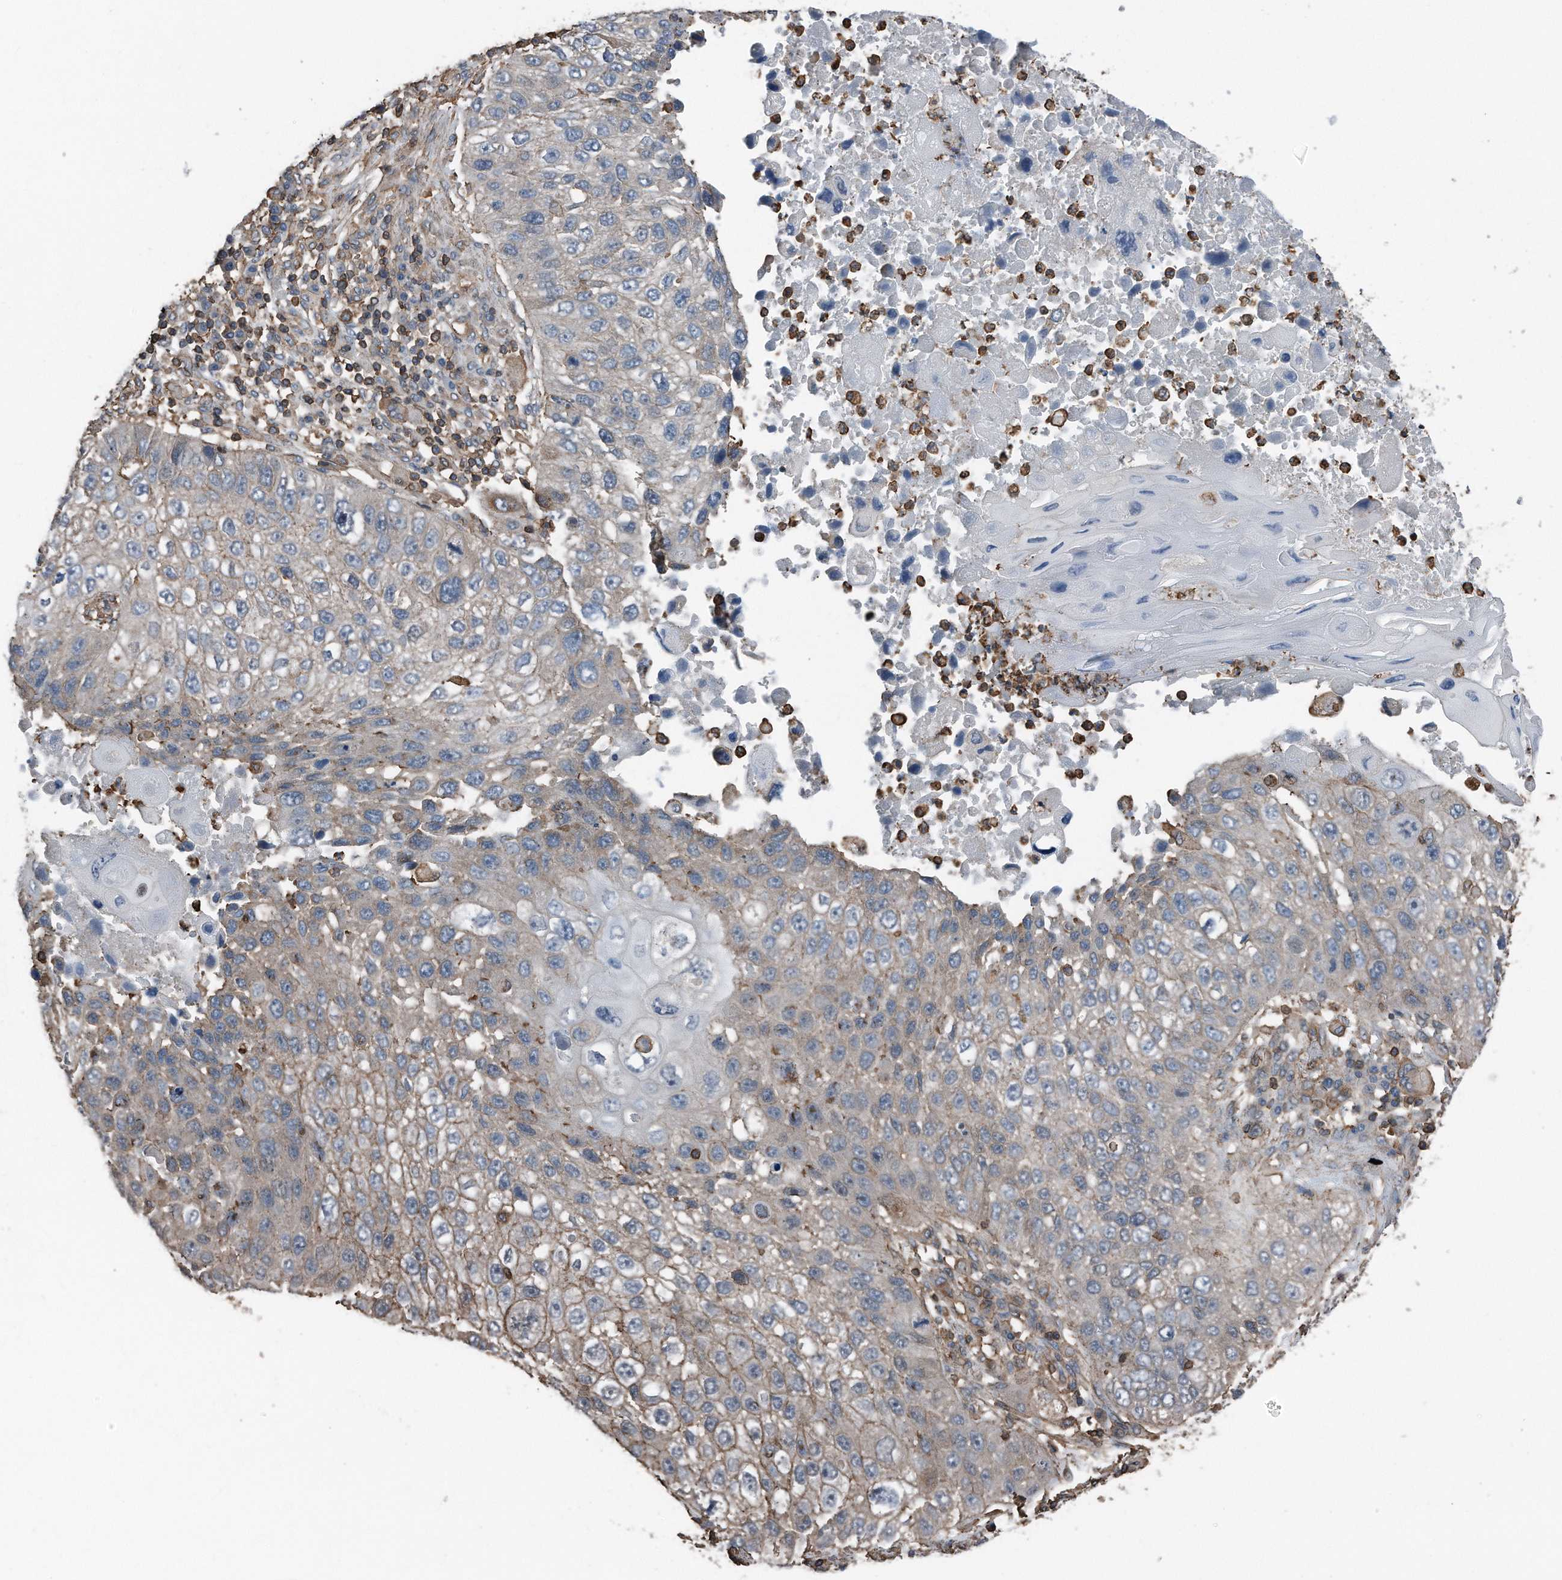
{"staining": {"intensity": "moderate", "quantity": "<25%", "location": "cytoplasmic/membranous"}, "tissue": "lung cancer", "cell_type": "Tumor cells", "image_type": "cancer", "snomed": [{"axis": "morphology", "description": "Squamous cell carcinoma, NOS"}, {"axis": "topography", "description": "Lung"}], "caption": "Lung cancer stained with a brown dye reveals moderate cytoplasmic/membranous positive staining in about <25% of tumor cells.", "gene": "RSPO3", "patient": {"sex": "male", "age": 61}}